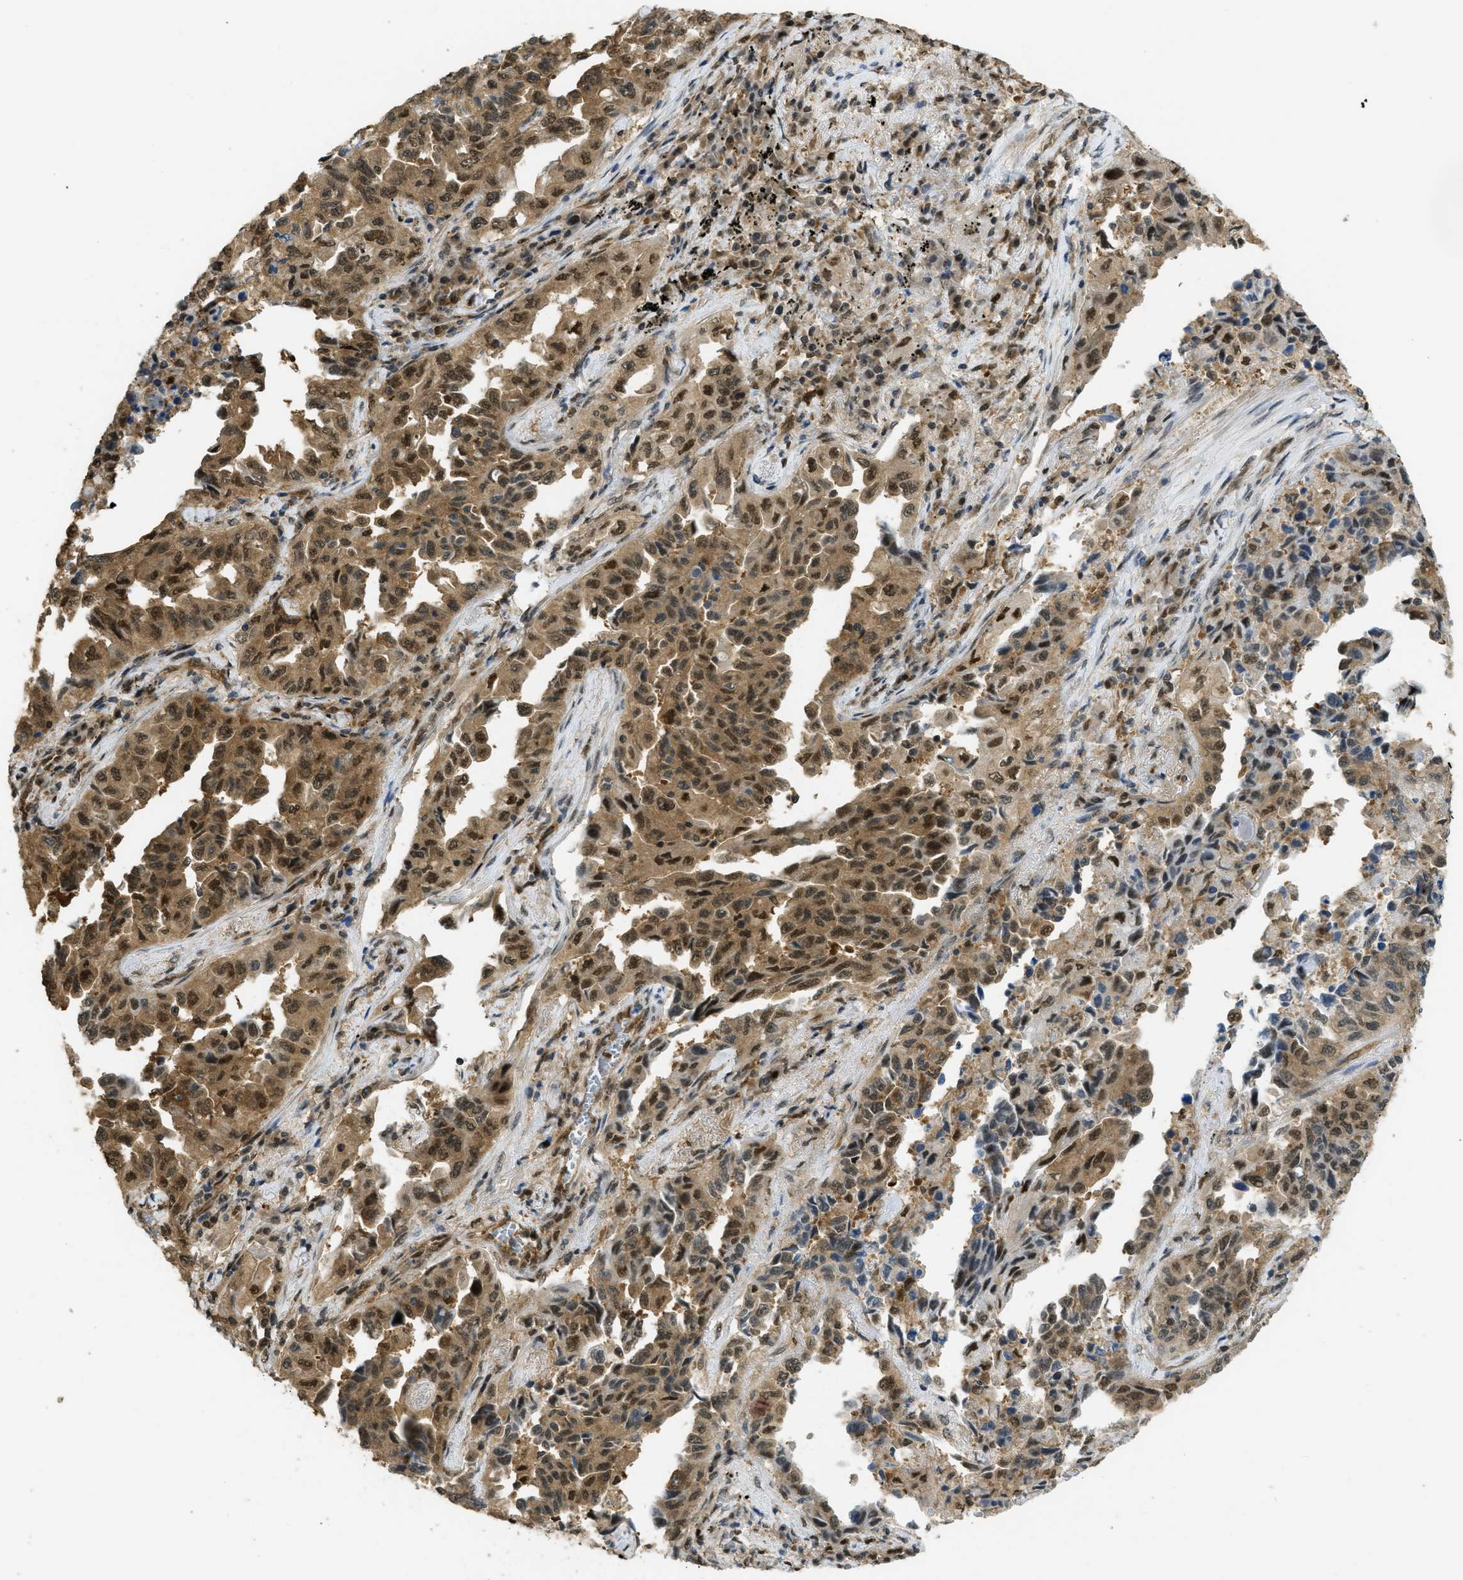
{"staining": {"intensity": "strong", "quantity": ">75%", "location": "cytoplasmic/membranous,nuclear"}, "tissue": "lung cancer", "cell_type": "Tumor cells", "image_type": "cancer", "snomed": [{"axis": "morphology", "description": "Adenocarcinoma, NOS"}, {"axis": "topography", "description": "Lung"}], "caption": "Immunohistochemical staining of human adenocarcinoma (lung) shows high levels of strong cytoplasmic/membranous and nuclear protein positivity in about >75% of tumor cells.", "gene": "PSMC5", "patient": {"sex": "female", "age": 51}}